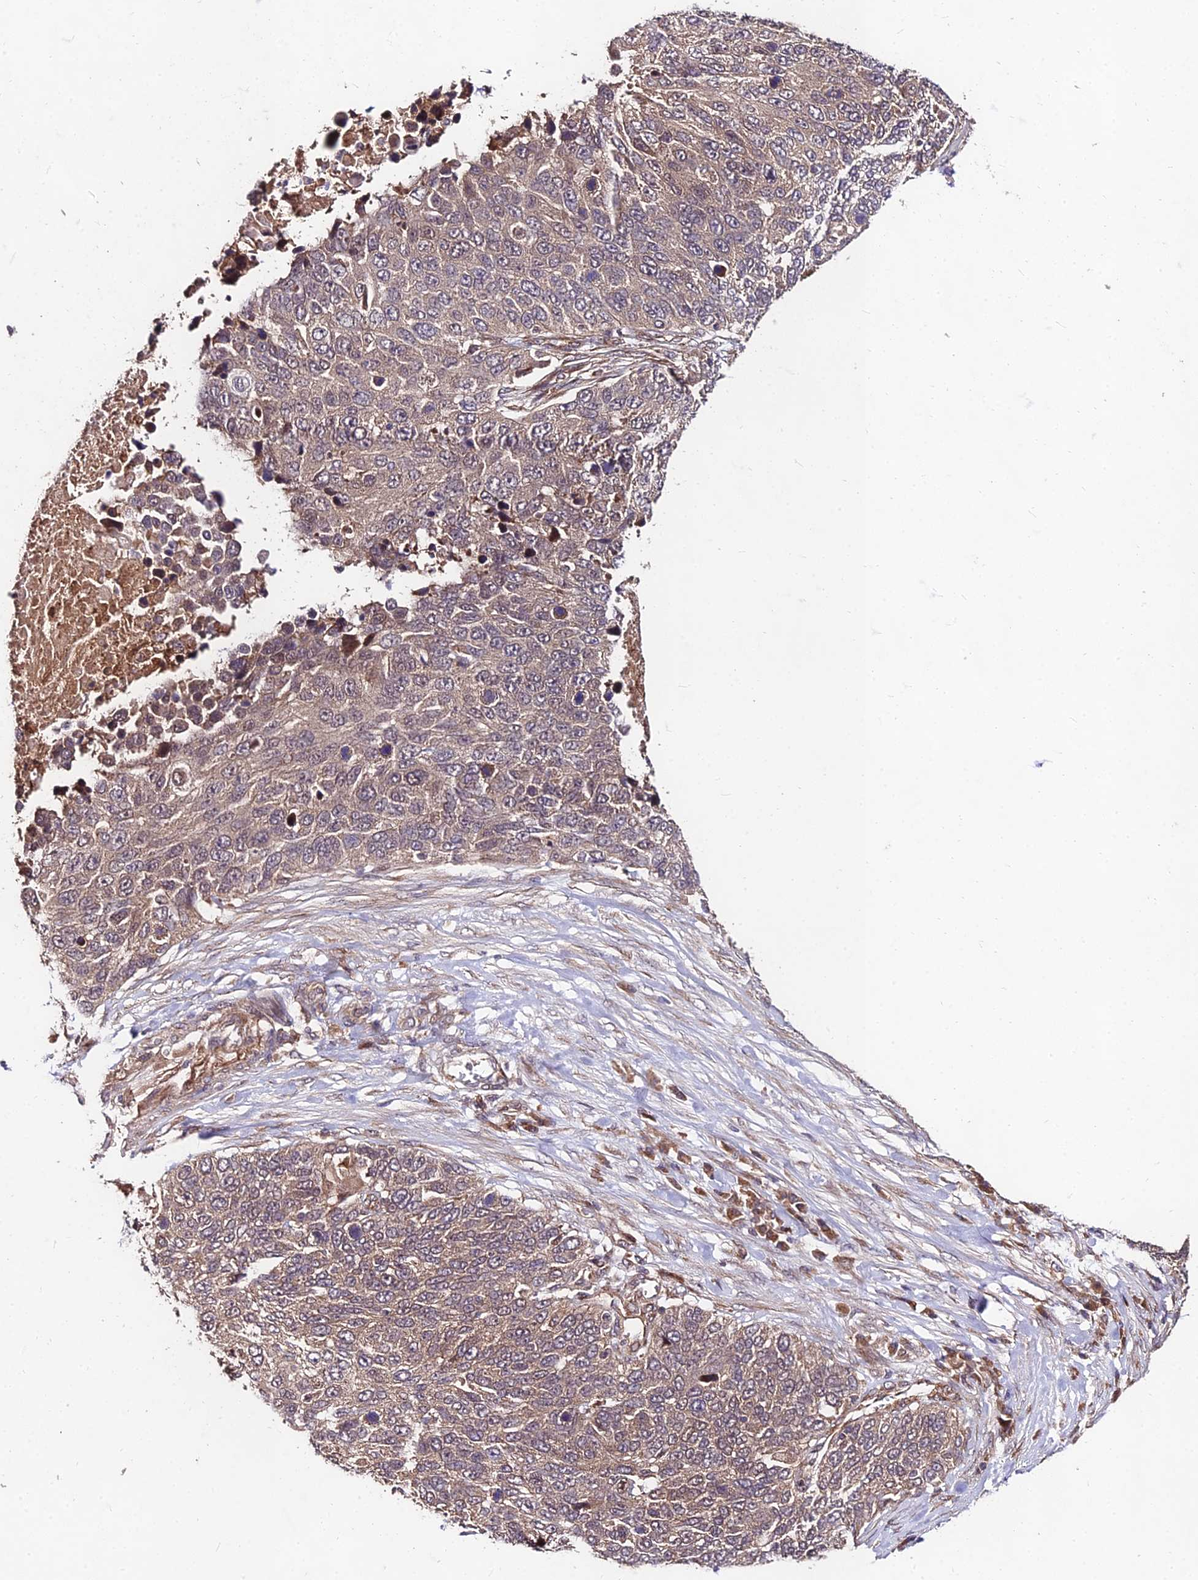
{"staining": {"intensity": "weak", "quantity": "25%-75%", "location": "cytoplasmic/membranous"}, "tissue": "lung cancer", "cell_type": "Tumor cells", "image_type": "cancer", "snomed": [{"axis": "morphology", "description": "Normal tissue, NOS"}, {"axis": "morphology", "description": "Squamous cell carcinoma, NOS"}, {"axis": "topography", "description": "Lymph node"}, {"axis": "topography", "description": "Lung"}], "caption": "Lung cancer (squamous cell carcinoma) stained with DAB immunohistochemistry (IHC) shows low levels of weak cytoplasmic/membranous positivity in approximately 25%-75% of tumor cells.", "gene": "MKKS", "patient": {"sex": "male", "age": 66}}